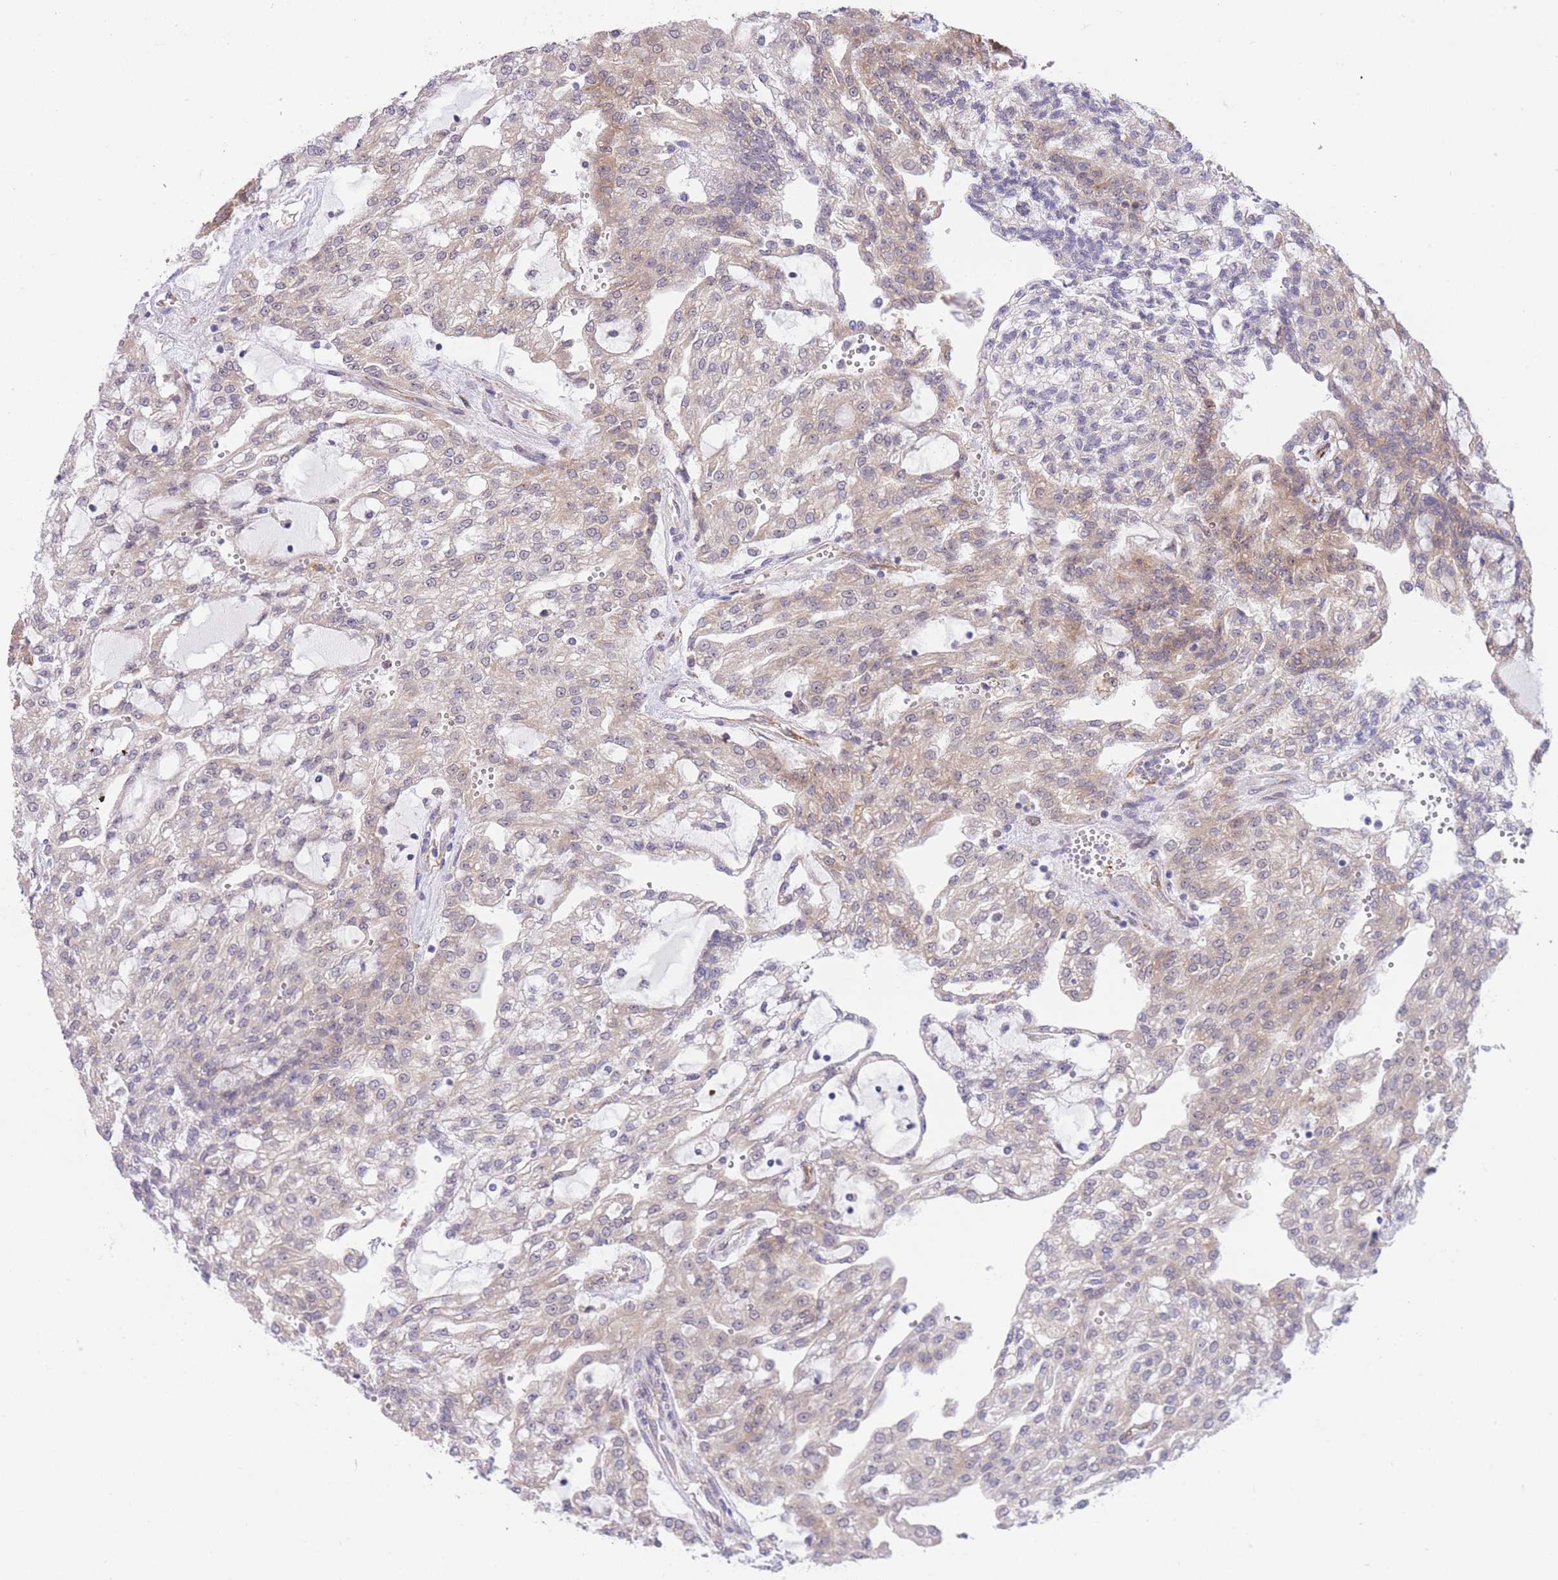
{"staining": {"intensity": "weak", "quantity": "25%-75%", "location": "cytoplasmic/membranous"}, "tissue": "renal cancer", "cell_type": "Tumor cells", "image_type": "cancer", "snomed": [{"axis": "morphology", "description": "Adenocarcinoma, NOS"}, {"axis": "topography", "description": "Kidney"}], "caption": "This image exhibits renal cancer stained with immunohistochemistry to label a protein in brown. The cytoplasmic/membranous of tumor cells show weak positivity for the protein. Nuclei are counter-stained blue.", "gene": "EXOSC8", "patient": {"sex": "male", "age": 63}}